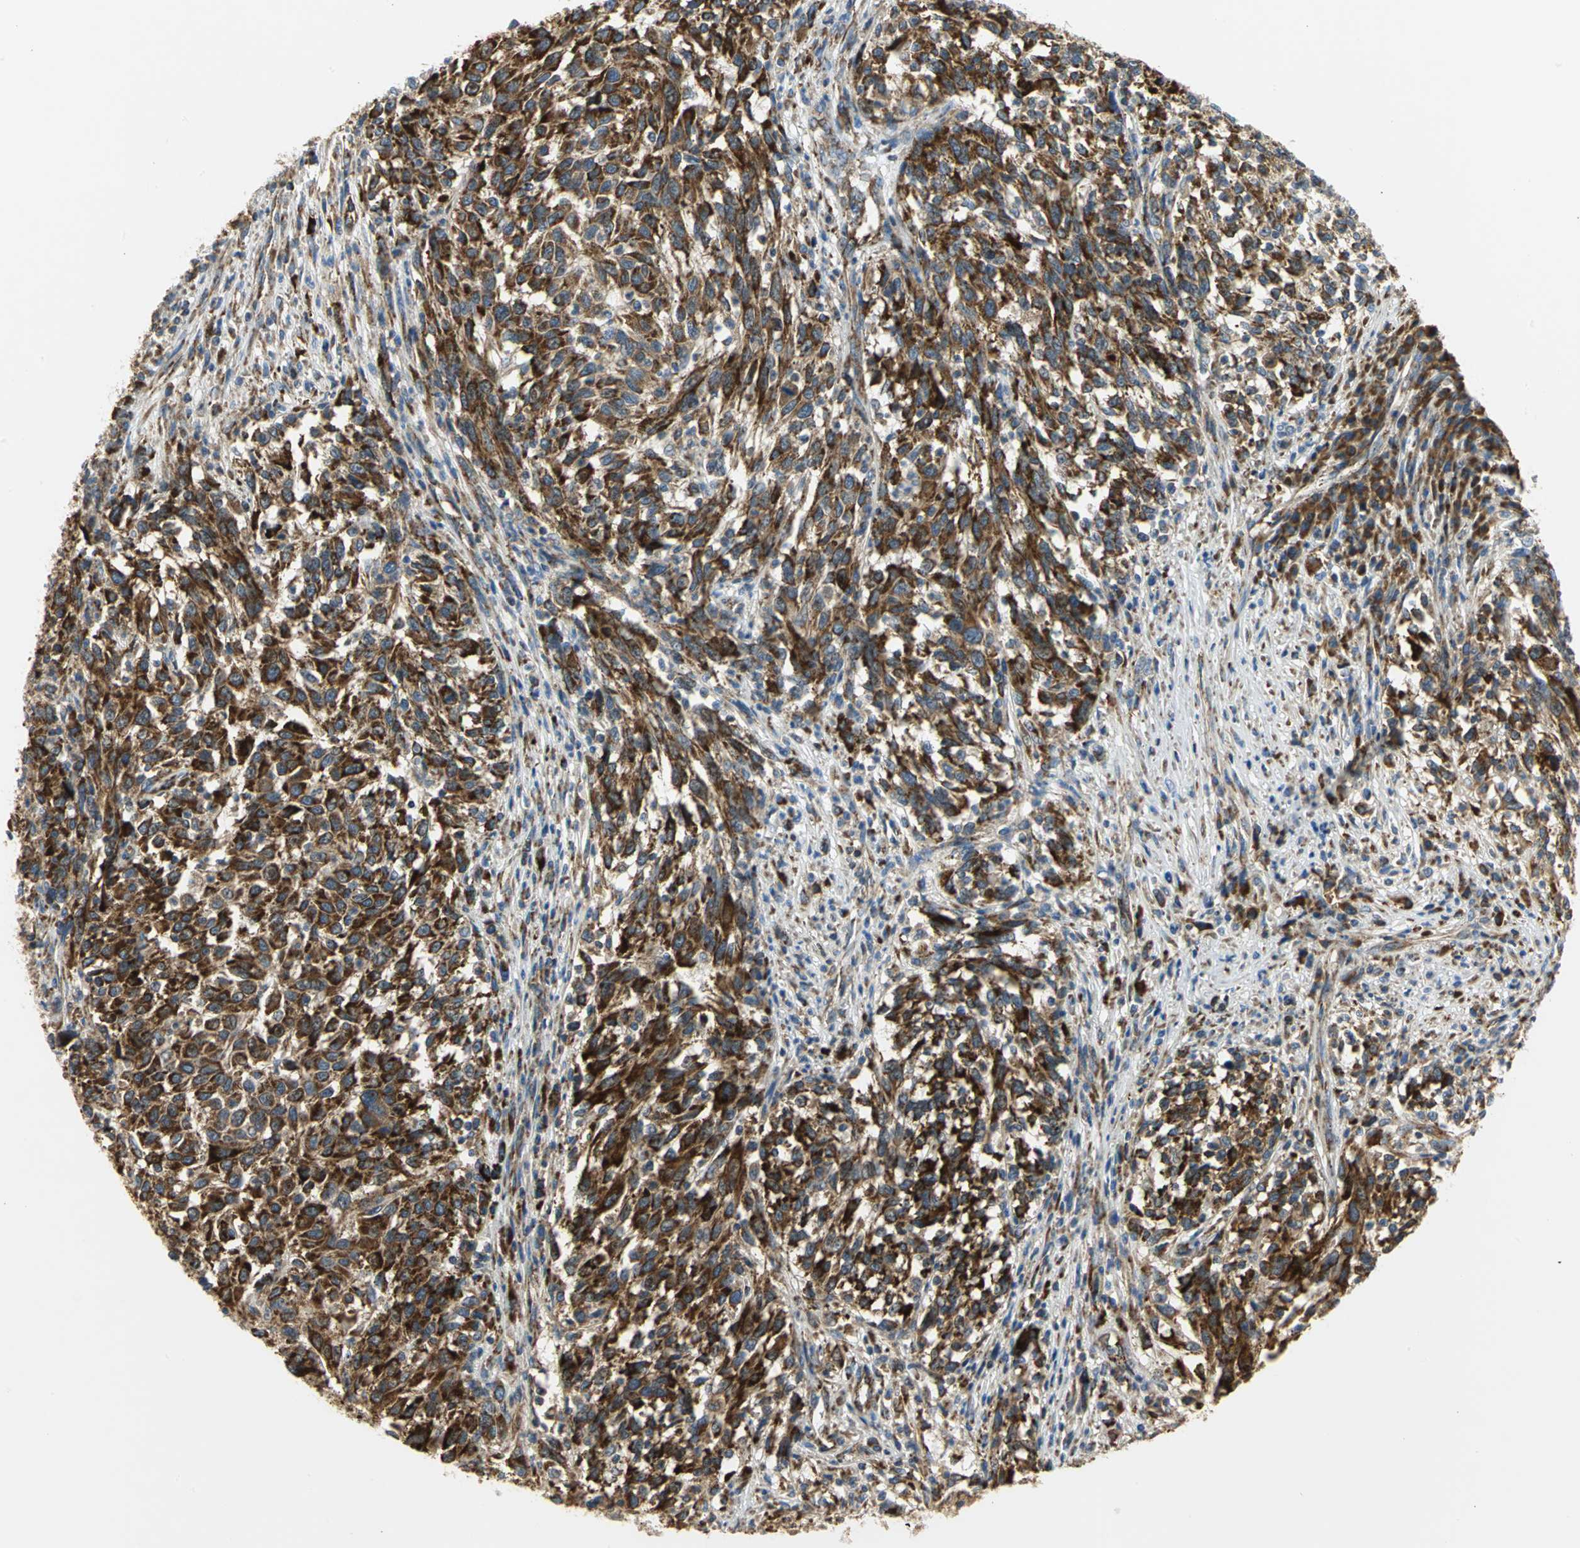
{"staining": {"intensity": "strong", "quantity": ">75%", "location": "cytoplasmic/membranous"}, "tissue": "melanoma", "cell_type": "Tumor cells", "image_type": "cancer", "snomed": [{"axis": "morphology", "description": "Malignant melanoma, Metastatic site"}, {"axis": "topography", "description": "Lymph node"}], "caption": "IHC (DAB (3,3'-diaminobenzidine)) staining of human melanoma displays strong cytoplasmic/membranous protein expression in about >75% of tumor cells. IHC stains the protein in brown and the nuclei are stained blue.", "gene": "TULP4", "patient": {"sex": "male", "age": 61}}